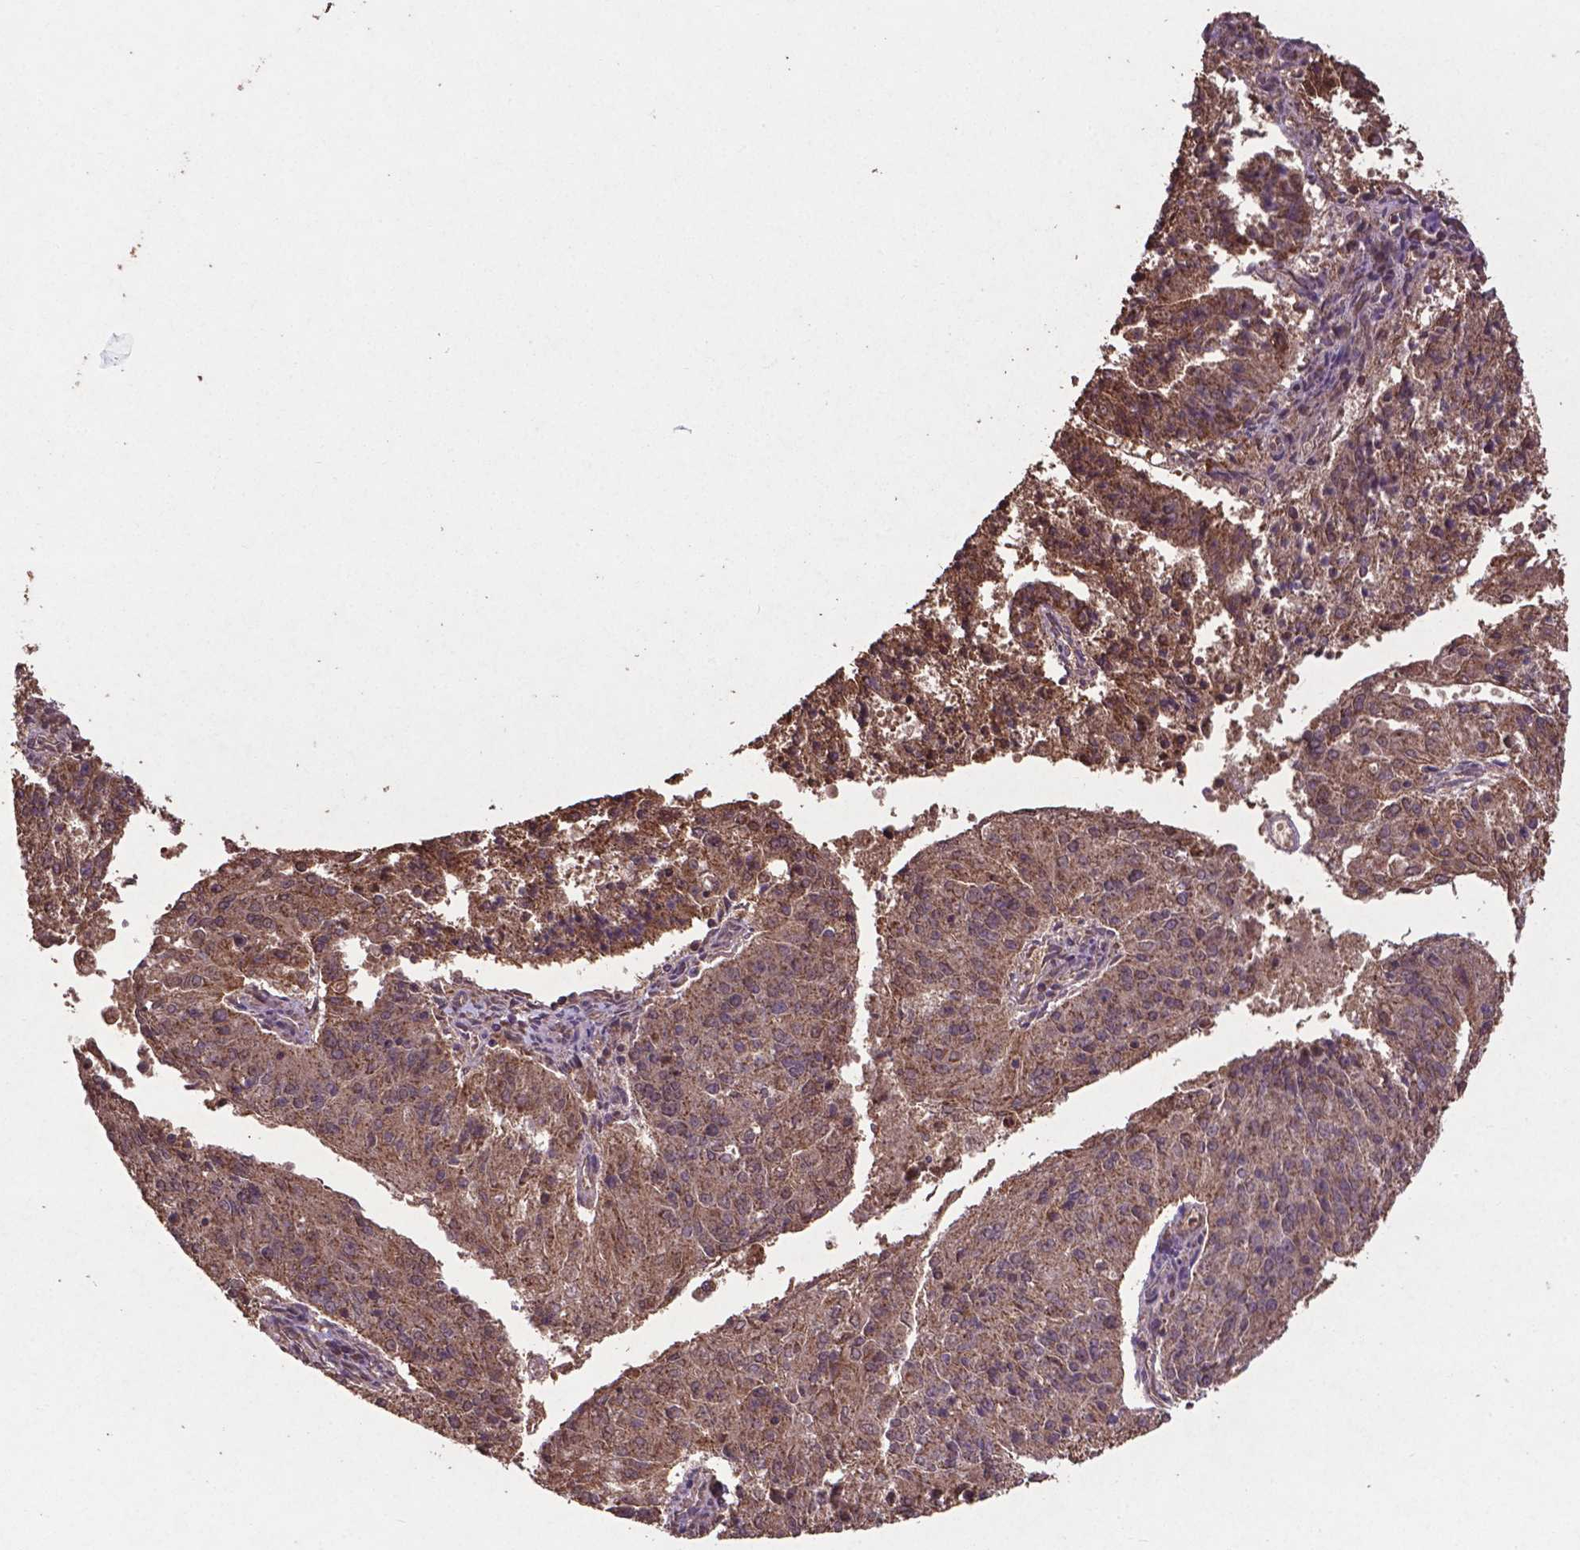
{"staining": {"intensity": "moderate", "quantity": ">75%", "location": "cytoplasmic/membranous"}, "tissue": "endometrial cancer", "cell_type": "Tumor cells", "image_type": "cancer", "snomed": [{"axis": "morphology", "description": "Adenocarcinoma, NOS"}, {"axis": "topography", "description": "Endometrium"}], "caption": "Endometrial cancer (adenocarcinoma) stained for a protein reveals moderate cytoplasmic/membranous positivity in tumor cells.", "gene": "DCAF1", "patient": {"sex": "female", "age": 82}}